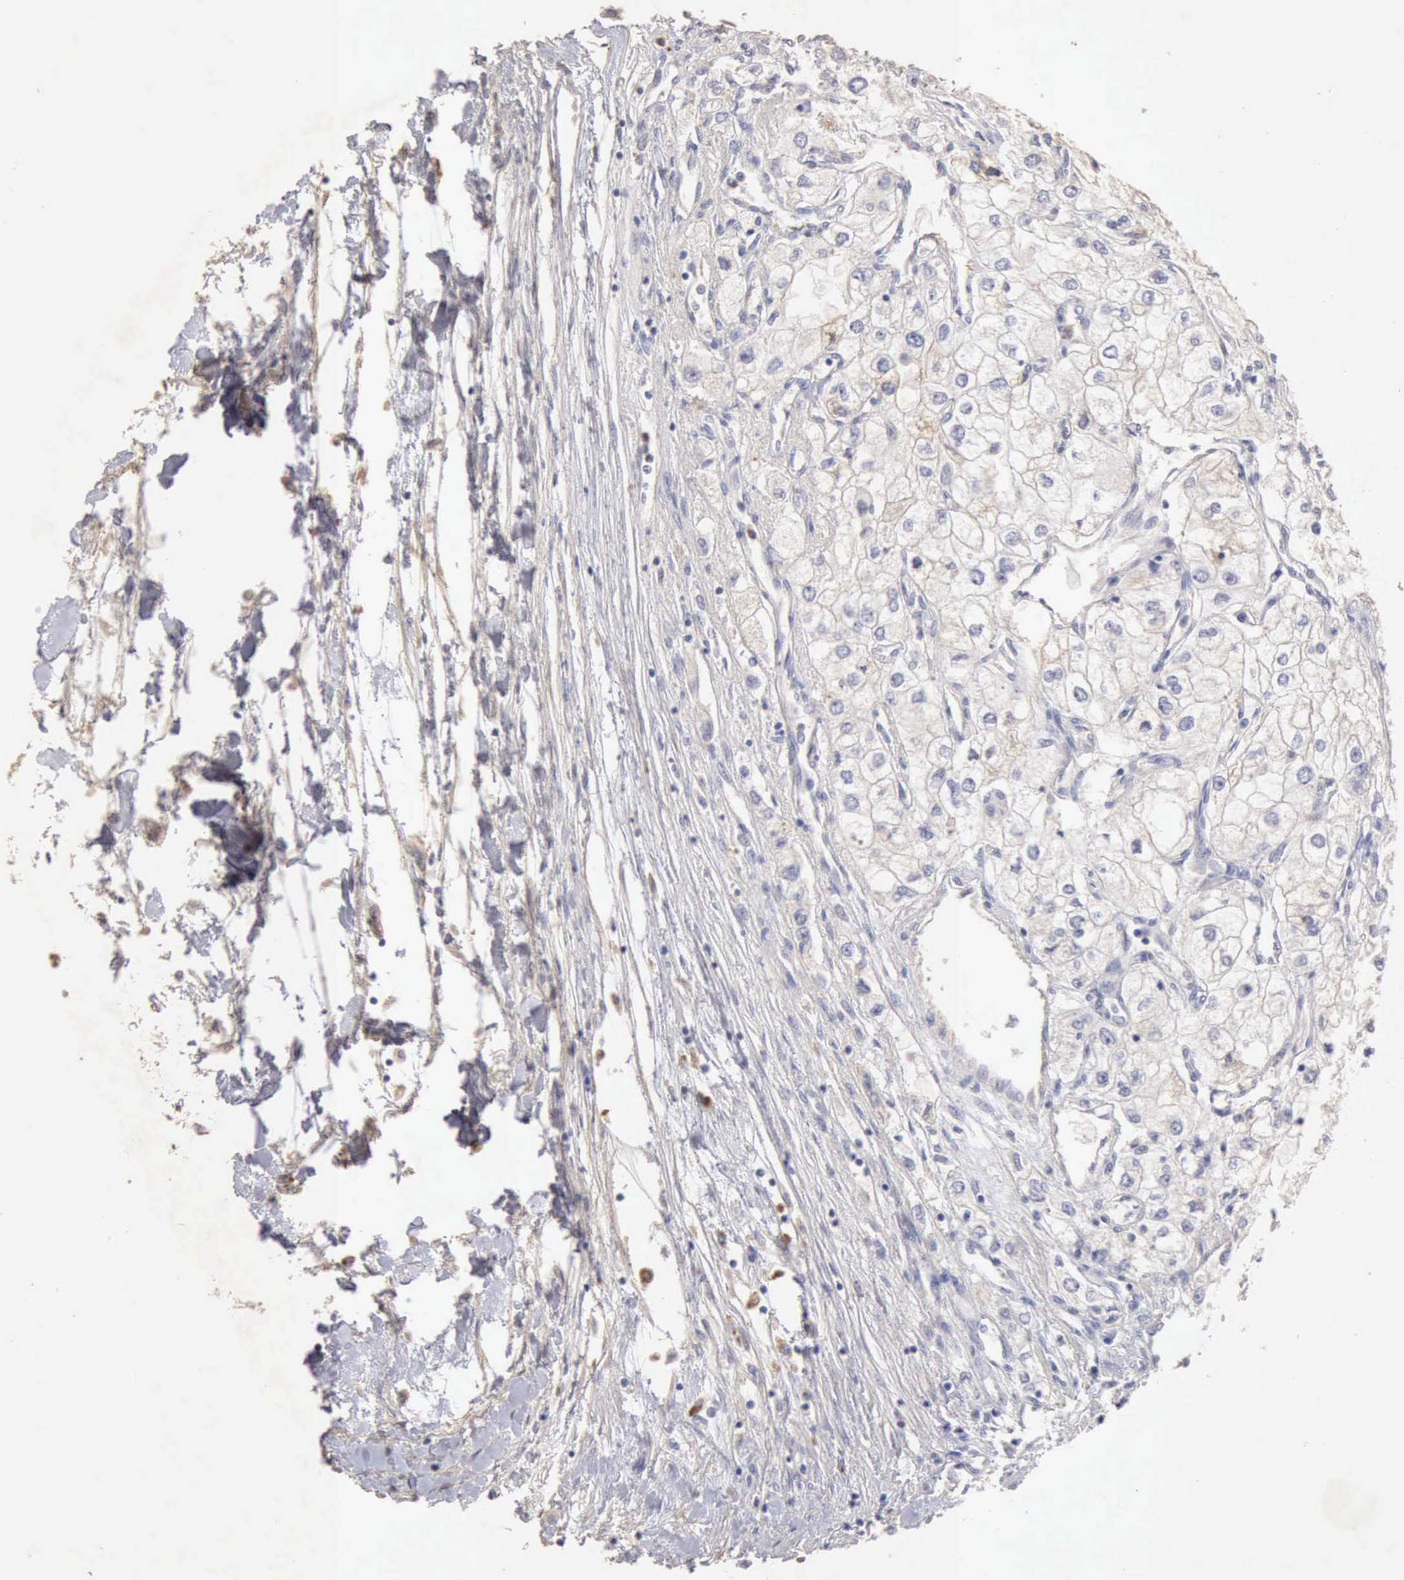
{"staining": {"intensity": "negative", "quantity": "none", "location": "none"}, "tissue": "renal cancer", "cell_type": "Tumor cells", "image_type": "cancer", "snomed": [{"axis": "morphology", "description": "Adenocarcinoma, NOS"}, {"axis": "topography", "description": "Kidney"}], "caption": "Tumor cells are negative for brown protein staining in renal cancer (adenocarcinoma). The staining was performed using DAB (3,3'-diaminobenzidine) to visualize the protein expression in brown, while the nuclei were stained in blue with hematoxylin (Magnification: 20x).", "gene": "KRT6B", "patient": {"sex": "male", "age": 57}}